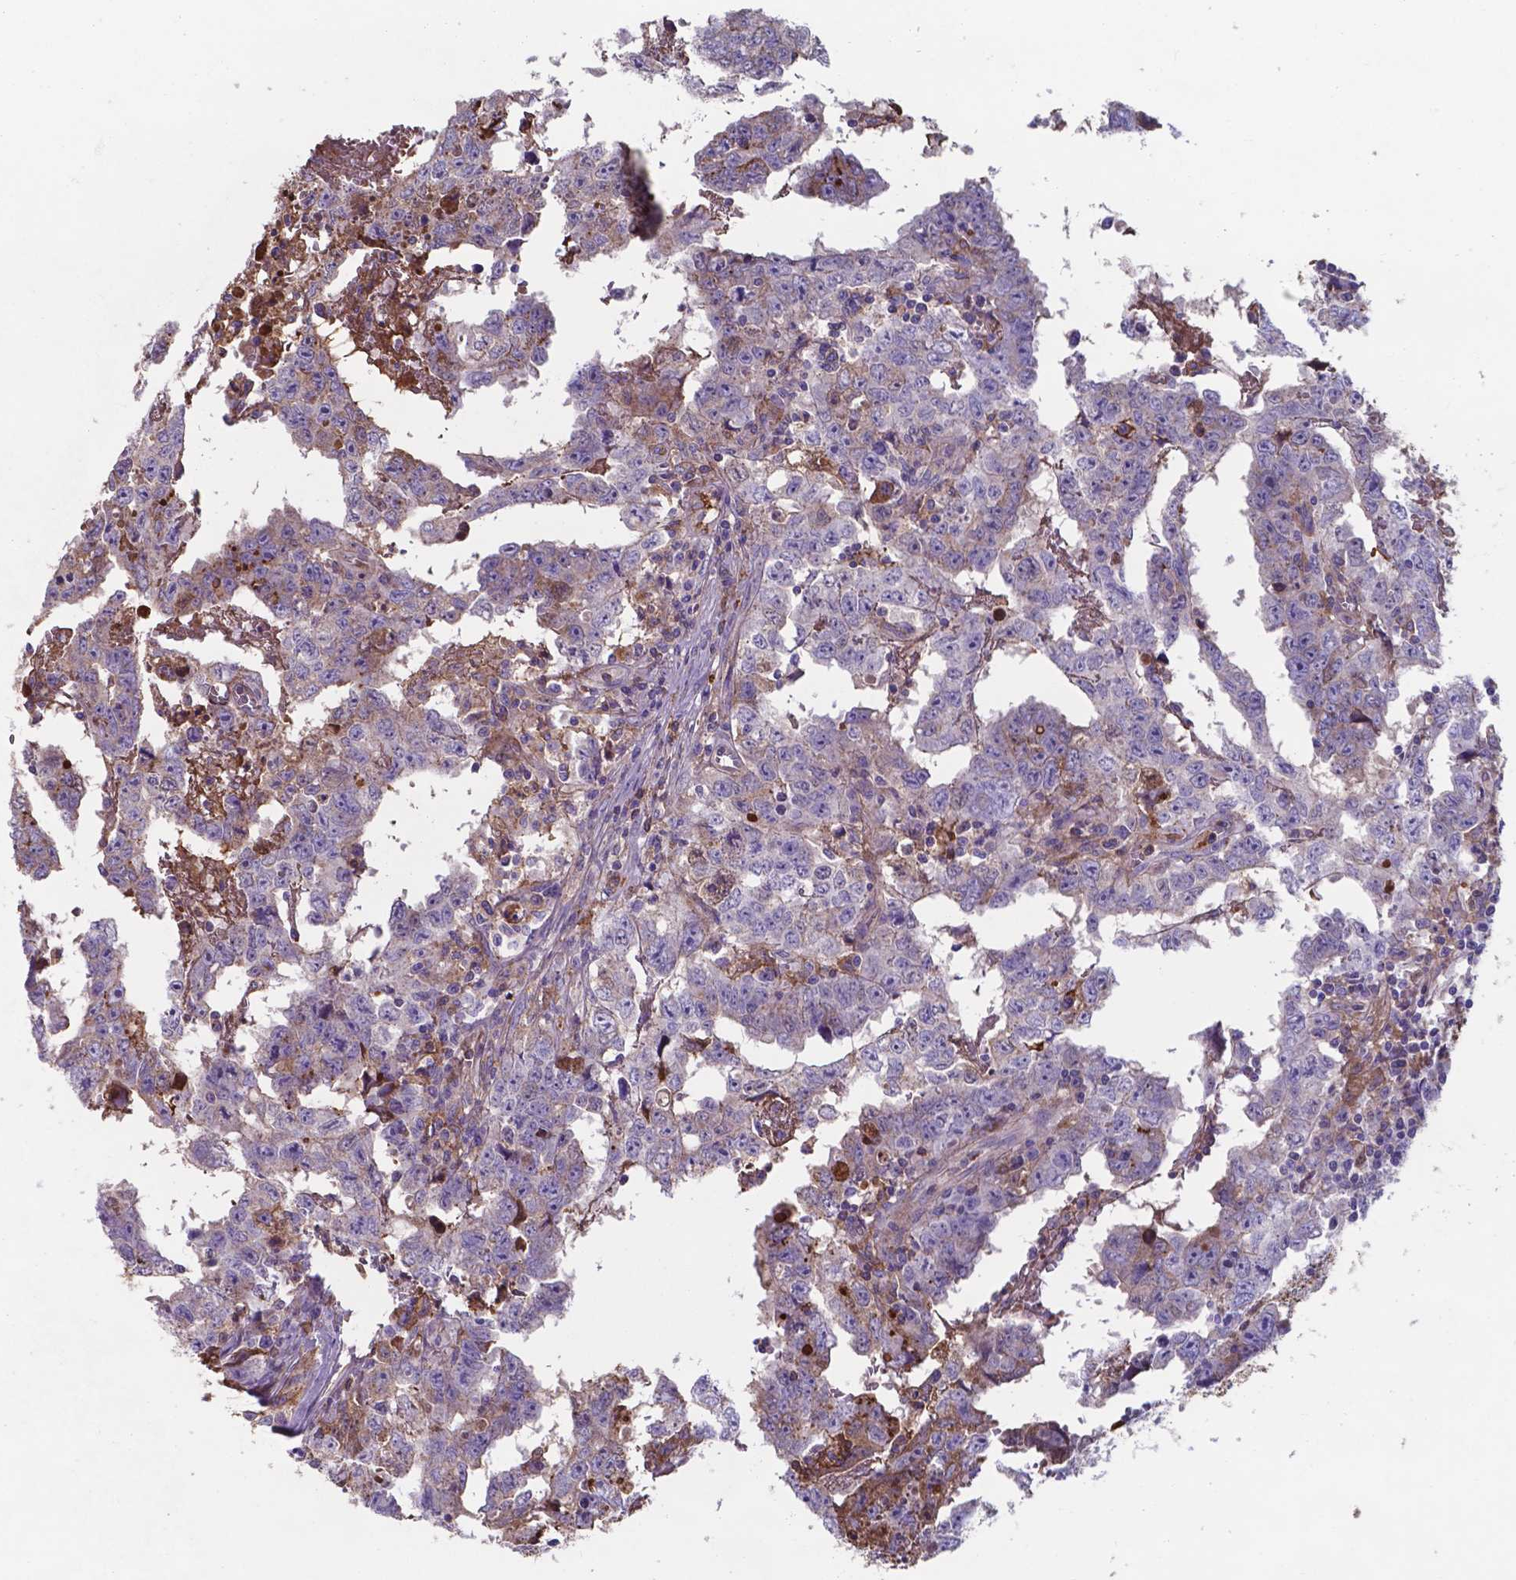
{"staining": {"intensity": "negative", "quantity": "none", "location": "none"}, "tissue": "testis cancer", "cell_type": "Tumor cells", "image_type": "cancer", "snomed": [{"axis": "morphology", "description": "Carcinoma, Embryonal, NOS"}, {"axis": "topography", "description": "Testis"}], "caption": "This is an immunohistochemistry histopathology image of testis cancer (embryonal carcinoma). There is no expression in tumor cells.", "gene": "SERPINA1", "patient": {"sex": "male", "age": 22}}